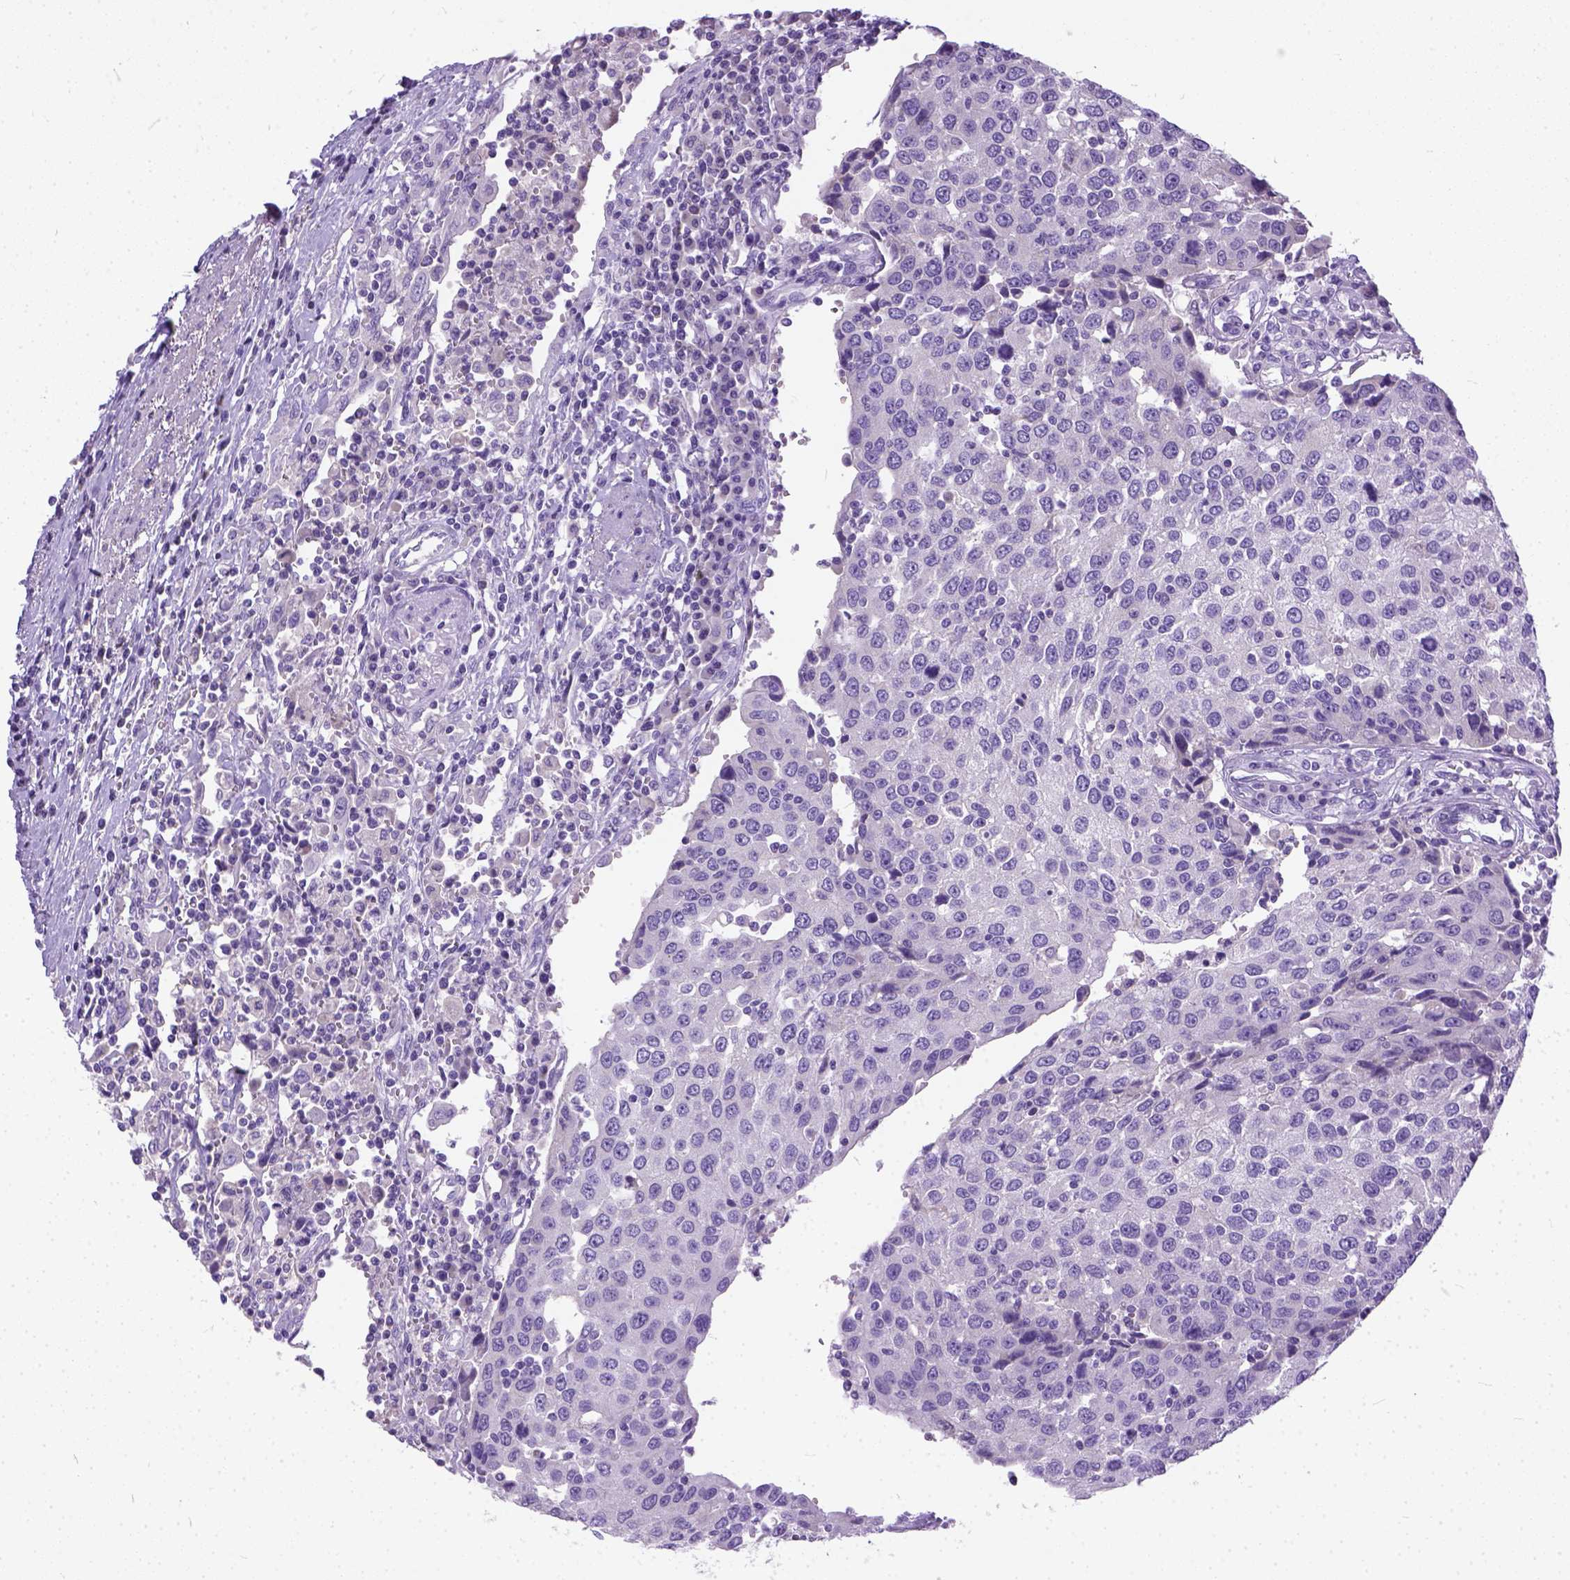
{"staining": {"intensity": "negative", "quantity": "none", "location": "none"}, "tissue": "urothelial cancer", "cell_type": "Tumor cells", "image_type": "cancer", "snomed": [{"axis": "morphology", "description": "Urothelial carcinoma, High grade"}, {"axis": "topography", "description": "Urinary bladder"}], "caption": "Urothelial carcinoma (high-grade) was stained to show a protein in brown. There is no significant staining in tumor cells. (DAB (3,3'-diaminobenzidine) immunohistochemistry, high magnification).", "gene": "PLK5", "patient": {"sex": "female", "age": 85}}